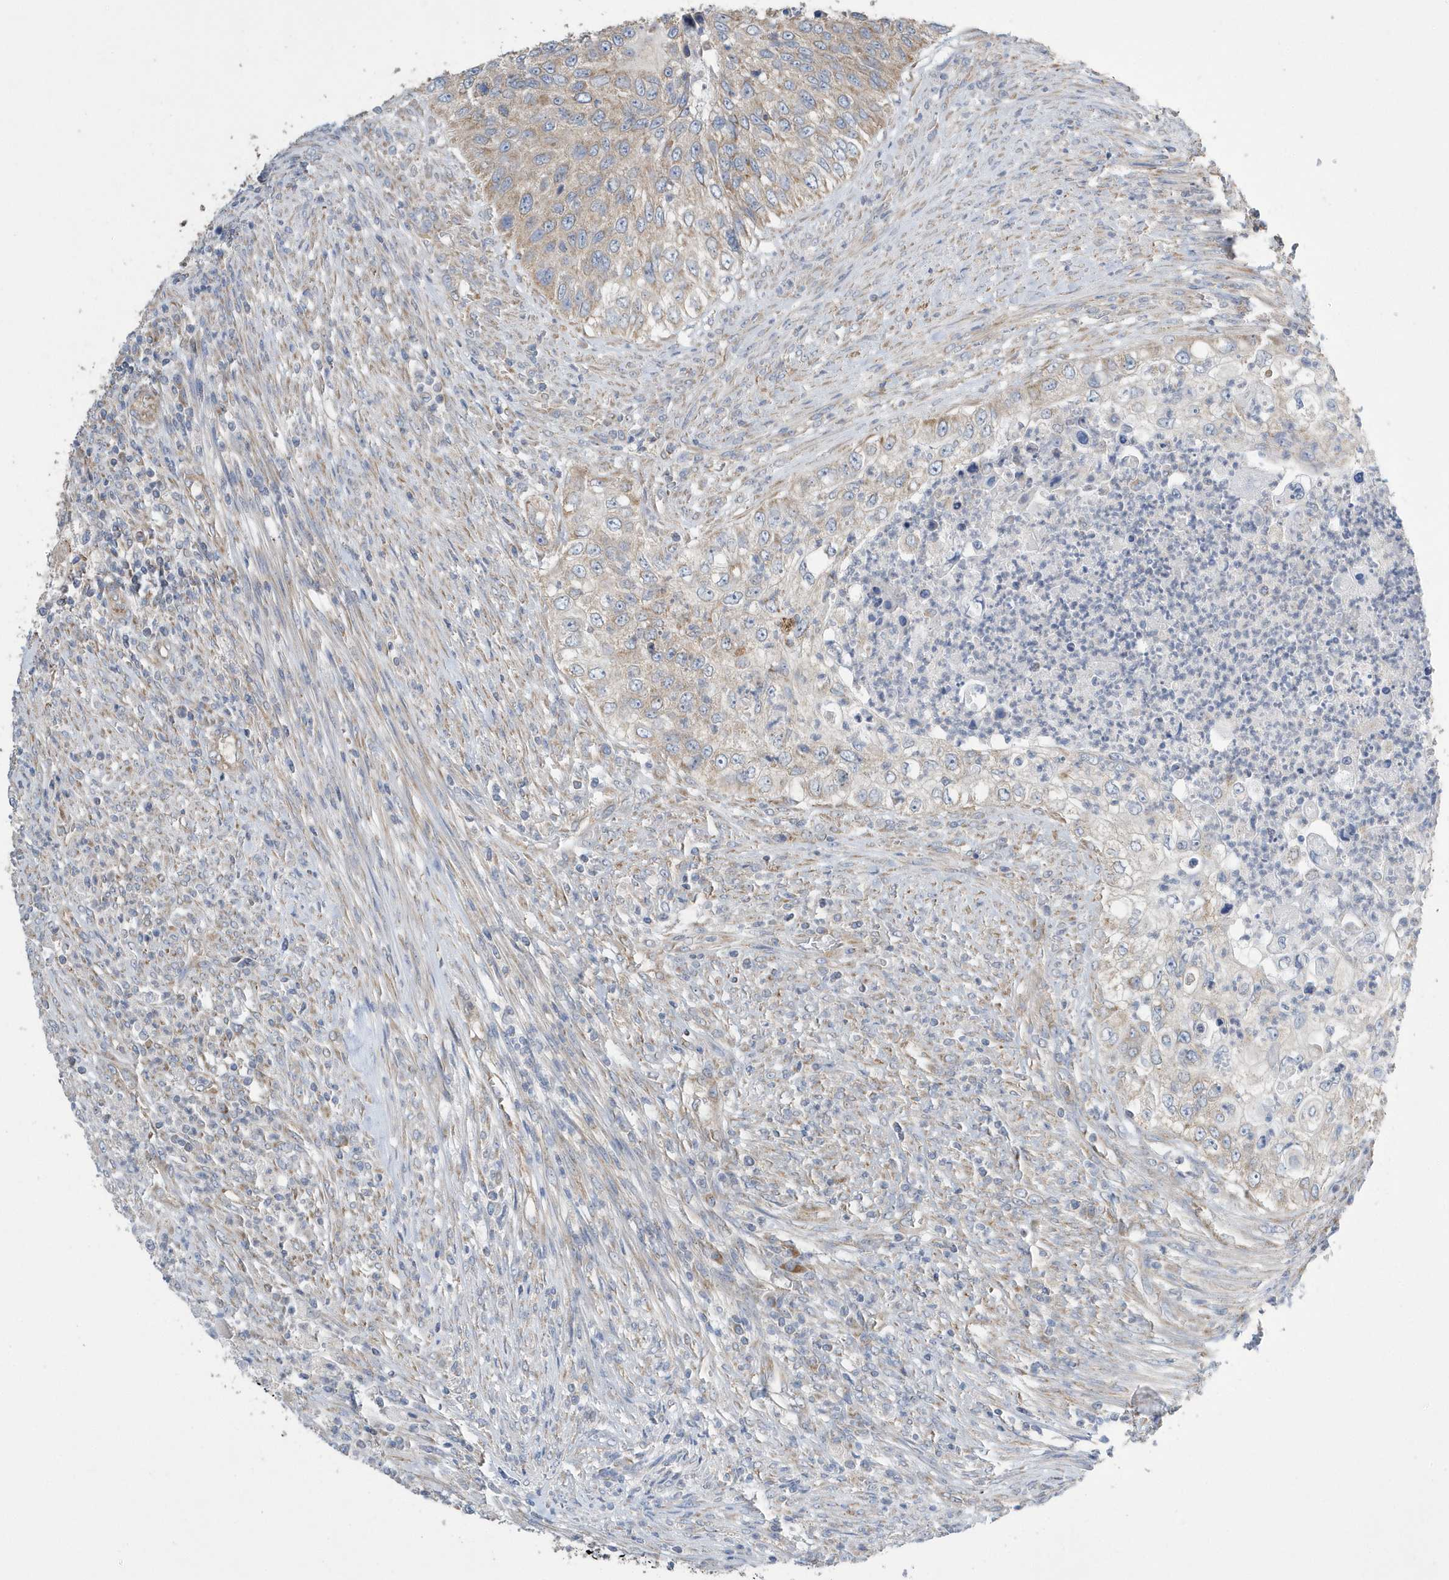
{"staining": {"intensity": "moderate", "quantity": "25%-75%", "location": "cytoplasmic/membranous"}, "tissue": "urothelial cancer", "cell_type": "Tumor cells", "image_type": "cancer", "snomed": [{"axis": "morphology", "description": "Urothelial carcinoma, High grade"}, {"axis": "topography", "description": "Urinary bladder"}], "caption": "A photomicrograph of human high-grade urothelial carcinoma stained for a protein displays moderate cytoplasmic/membranous brown staining in tumor cells. (Stains: DAB (3,3'-diaminobenzidine) in brown, nuclei in blue, Microscopy: brightfield microscopy at high magnification).", "gene": "SPATA5", "patient": {"sex": "female", "age": 60}}